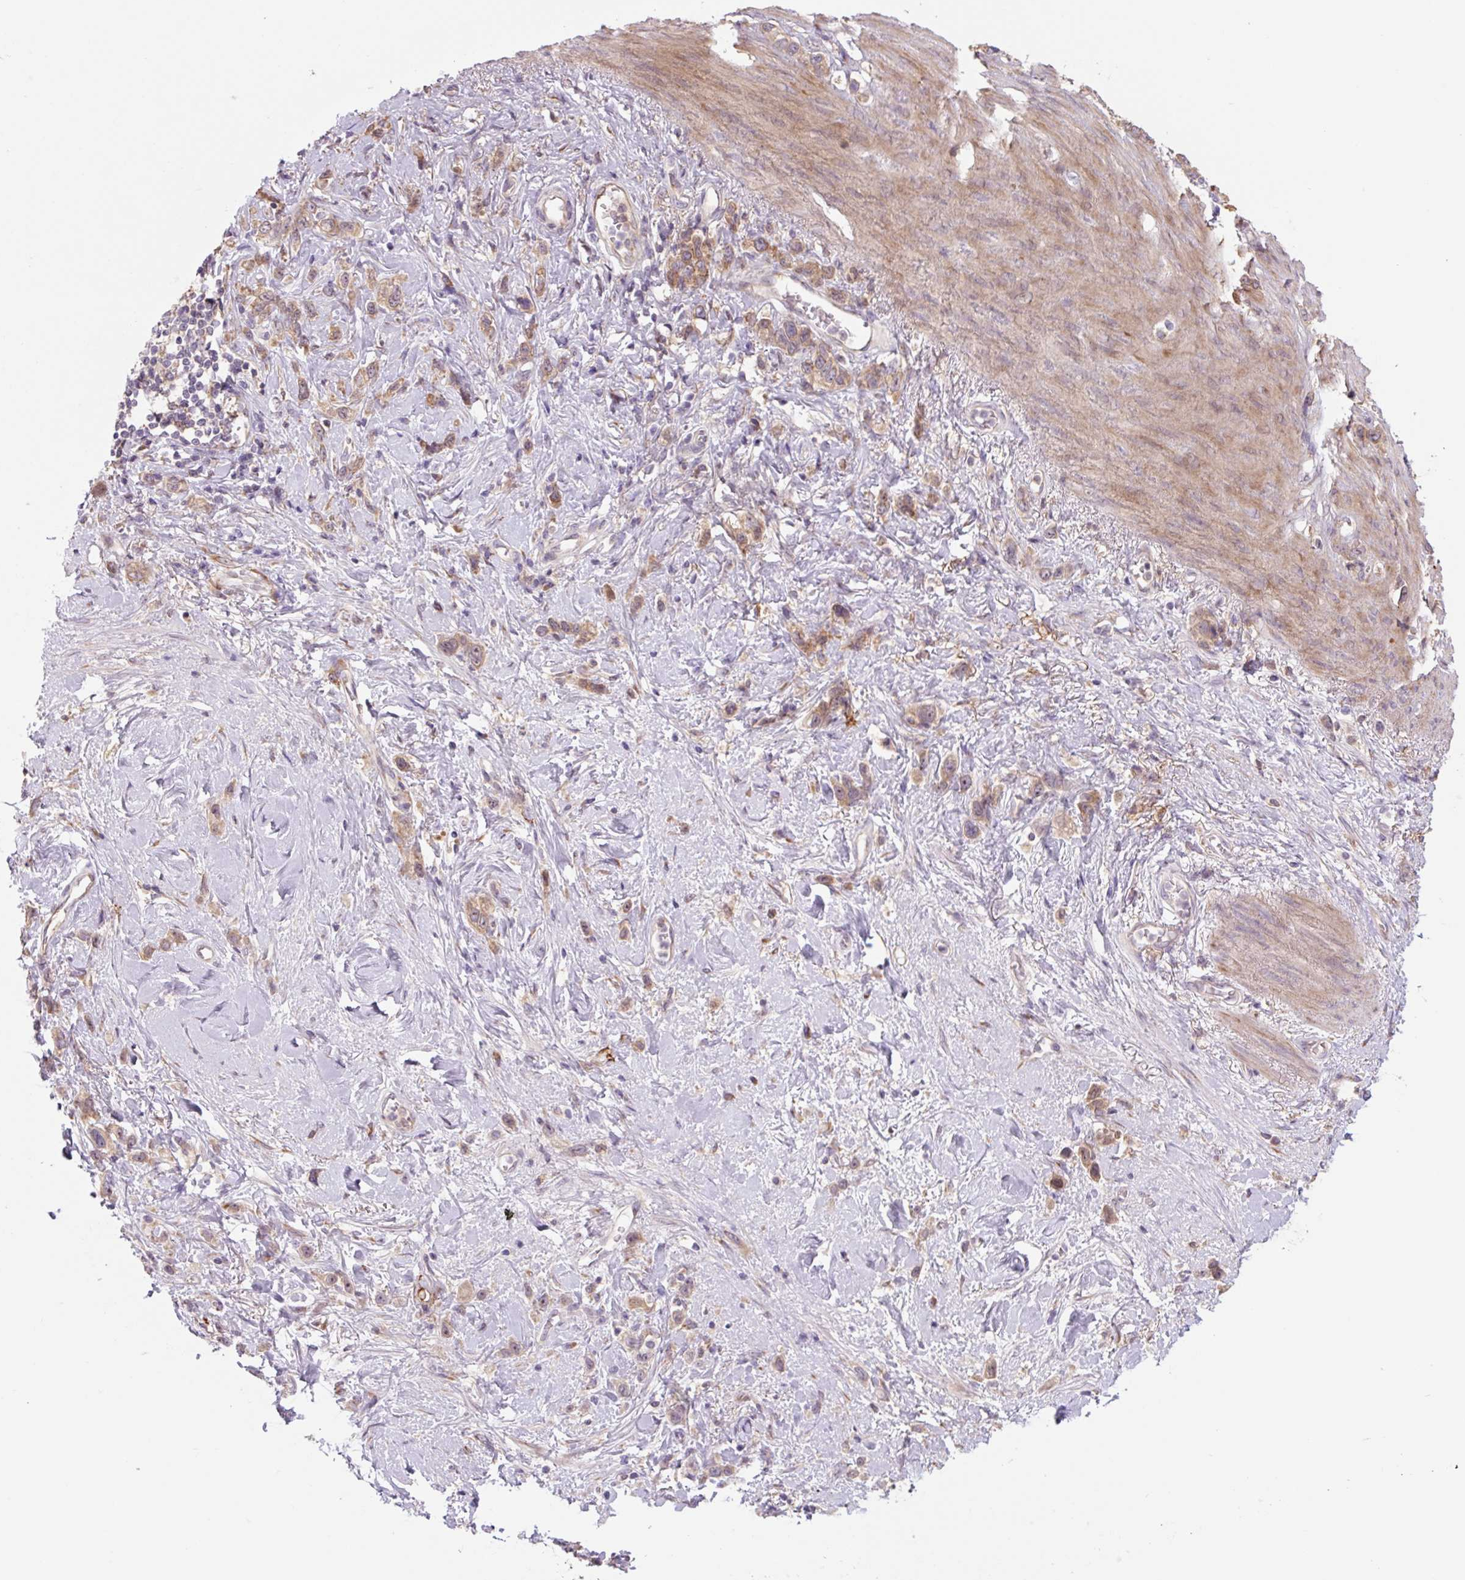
{"staining": {"intensity": "moderate", "quantity": ">75%", "location": "cytoplasmic/membranous"}, "tissue": "stomach cancer", "cell_type": "Tumor cells", "image_type": "cancer", "snomed": [{"axis": "morphology", "description": "Adenocarcinoma, NOS"}, {"axis": "topography", "description": "Stomach"}], "caption": "Stomach cancer (adenocarcinoma) stained for a protein exhibits moderate cytoplasmic/membranous positivity in tumor cells.", "gene": "PLA2G4A", "patient": {"sex": "female", "age": 65}}